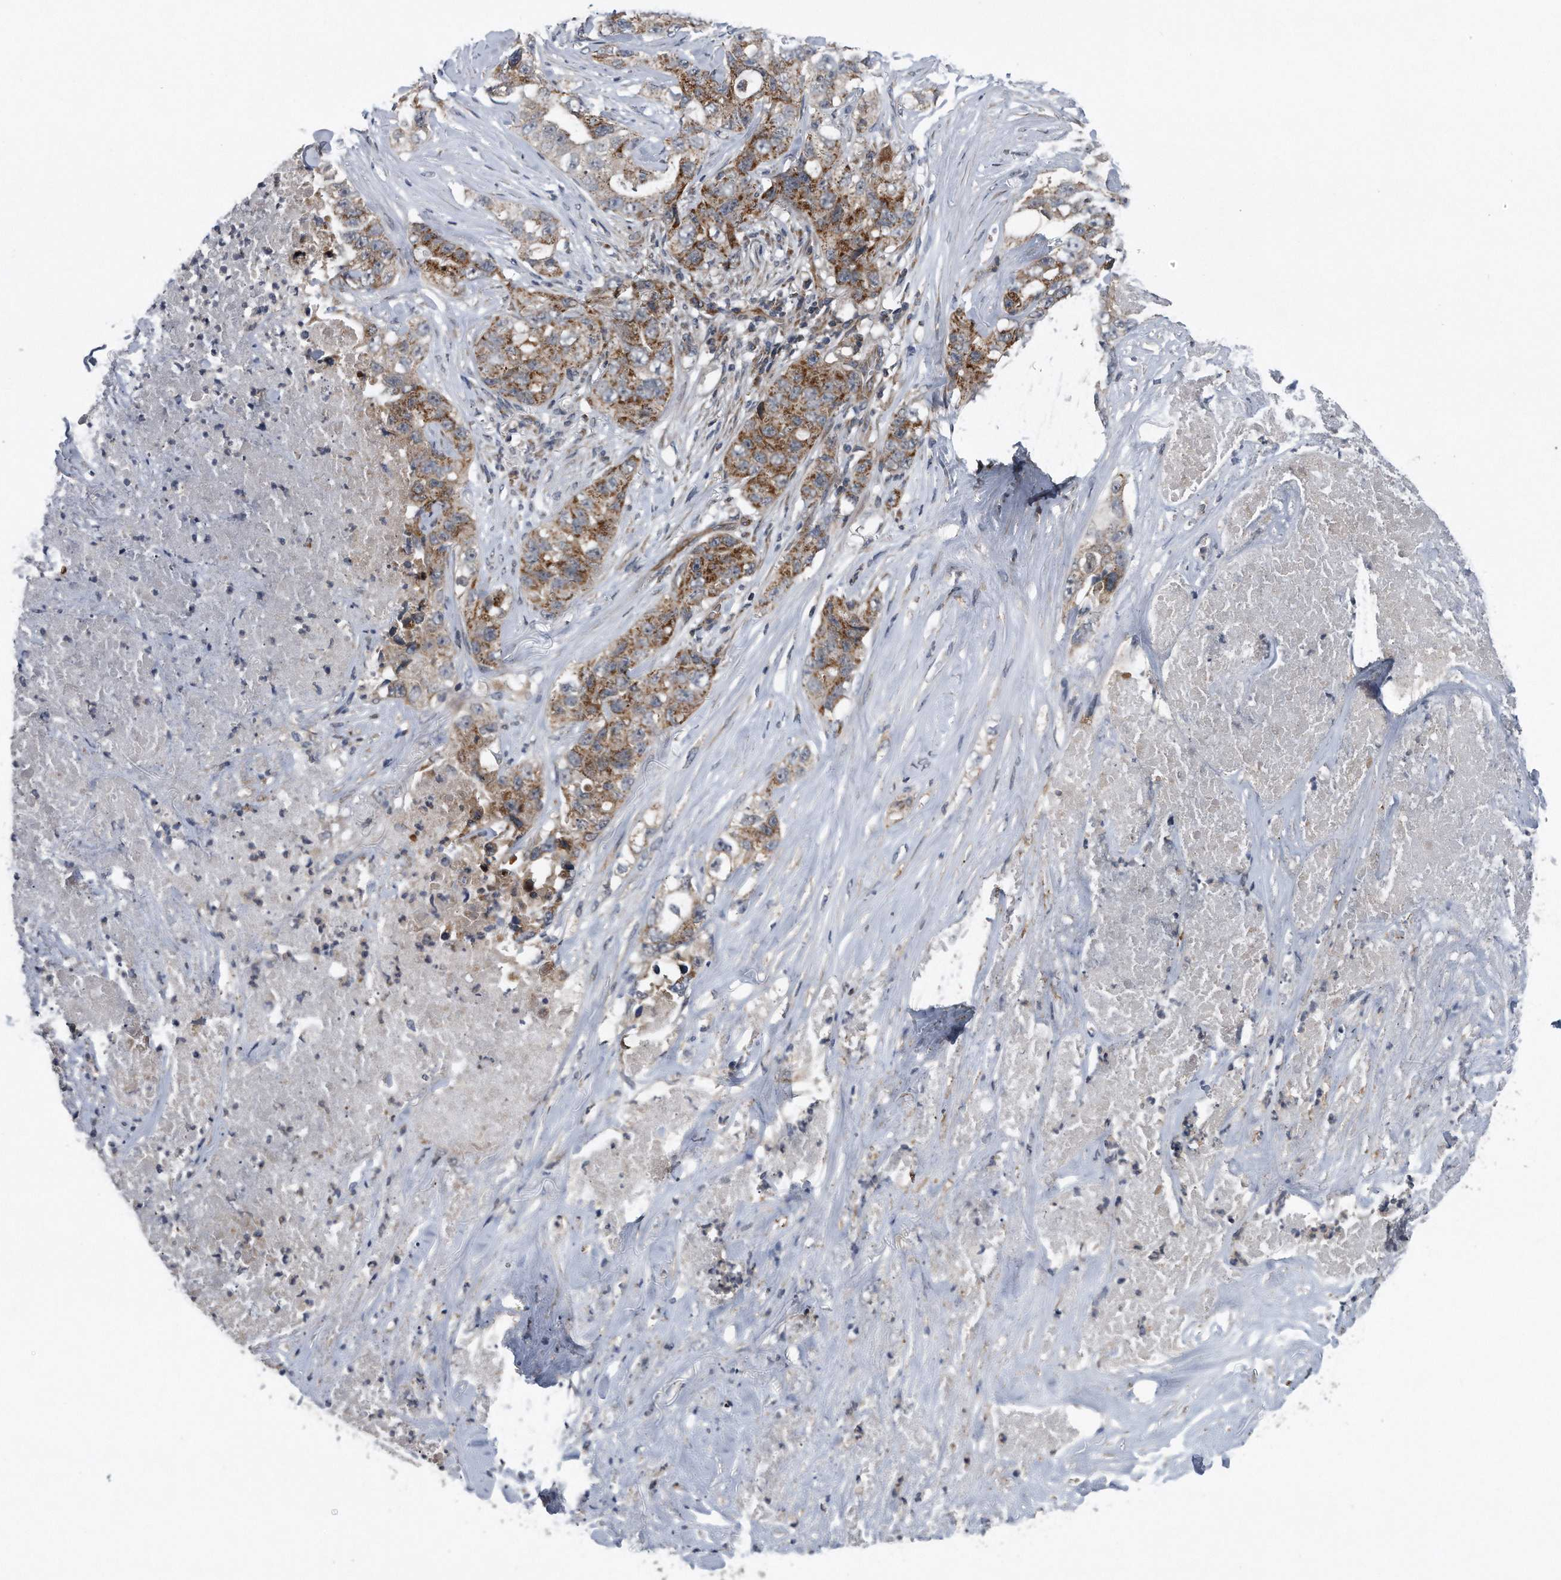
{"staining": {"intensity": "moderate", "quantity": ">75%", "location": "cytoplasmic/membranous"}, "tissue": "lung cancer", "cell_type": "Tumor cells", "image_type": "cancer", "snomed": [{"axis": "morphology", "description": "Adenocarcinoma, NOS"}, {"axis": "topography", "description": "Lung"}], "caption": "Protein staining displays moderate cytoplasmic/membranous positivity in about >75% of tumor cells in lung cancer (adenocarcinoma).", "gene": "LYRM4", "patient": {"sex": "female", "age": 51}}